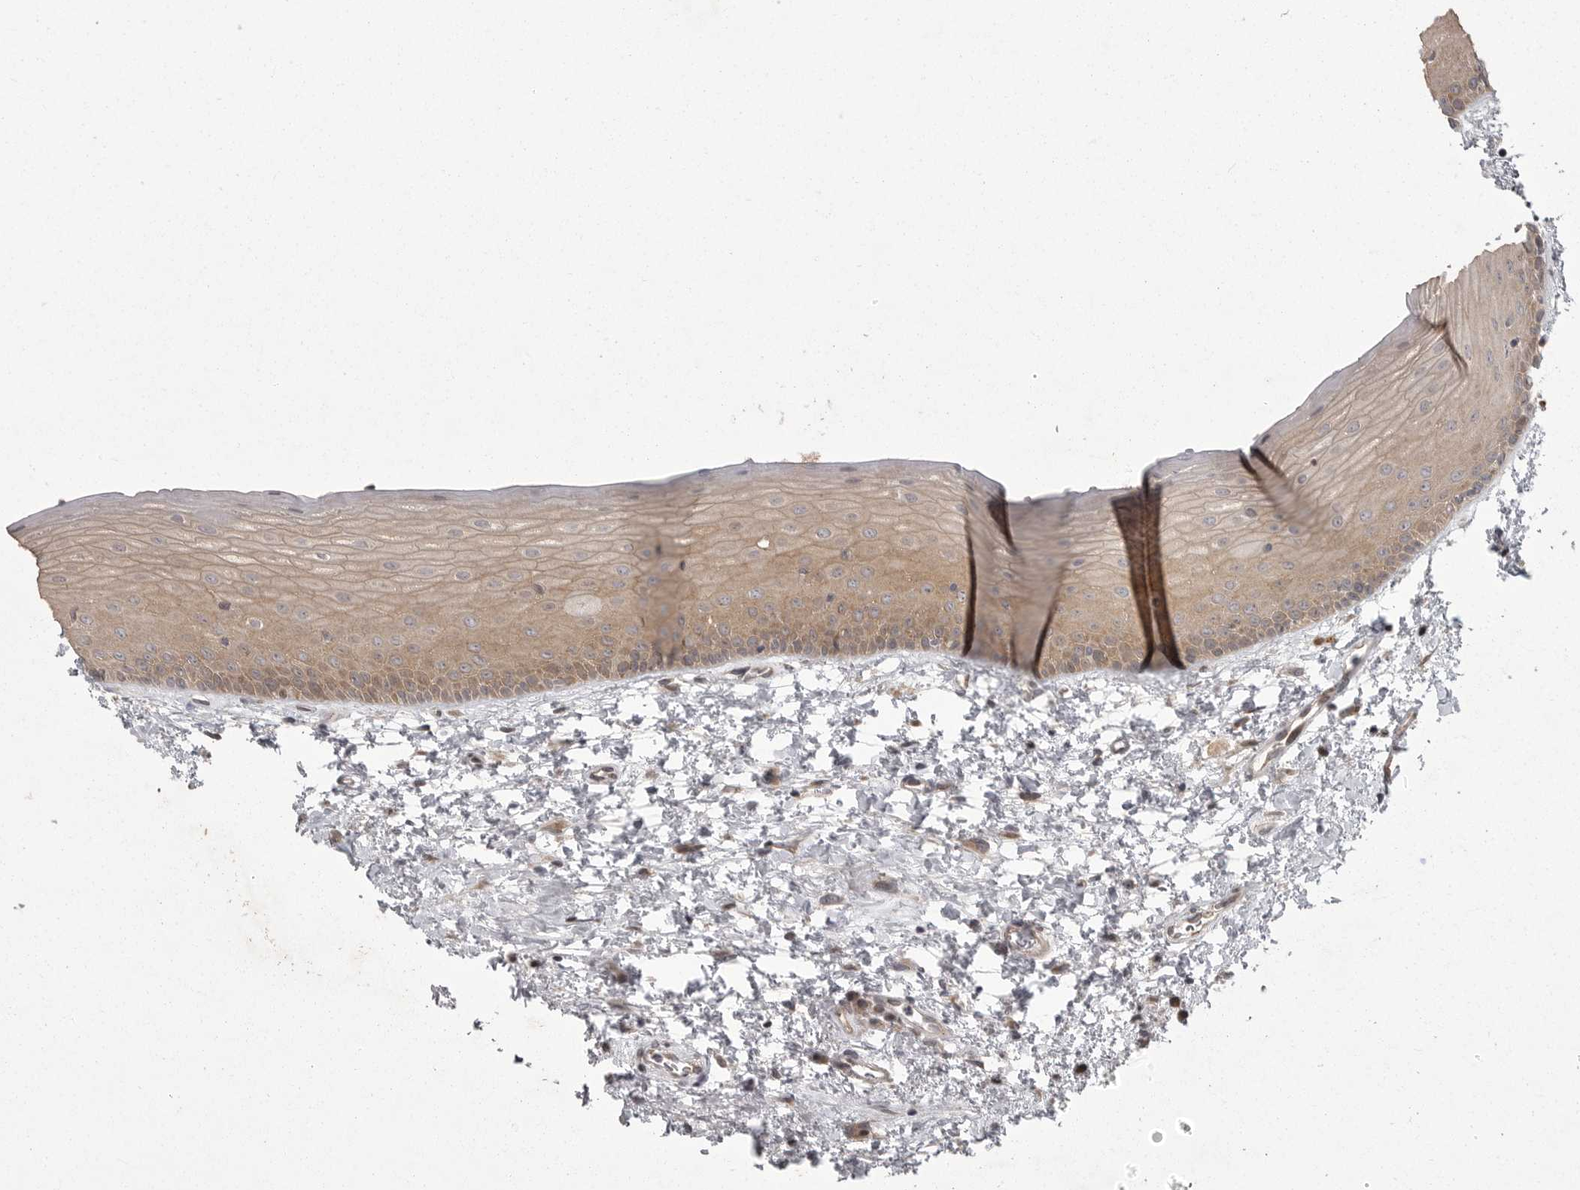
{"staining": {"intensity": "weak", "quantity": "25%-75%", "location": "cytoplasmic/membranous"}, "tissue": "oral mucosa", "cell_type": "Squamous epithelial cells", "image_type": "normal", "snomed": [{"axis": "morphology", "description": "Normal tissue, NOS"}, {"axis": "topography", "description": "Oral tissue"}], "caption": "Immunohistochemical staining of unremarkable human oral mucosa exhibits low levels of weak cytoplasmic/membranous positivity in about 25%-75% of squamous epithelial cells. Using DAB (brown) and hematoxylin (blue) stains, captured at high magnification using brightfield microscopy.", "gene": "PPP1R9A", "patient": {"sex": "female", "age": 76}}